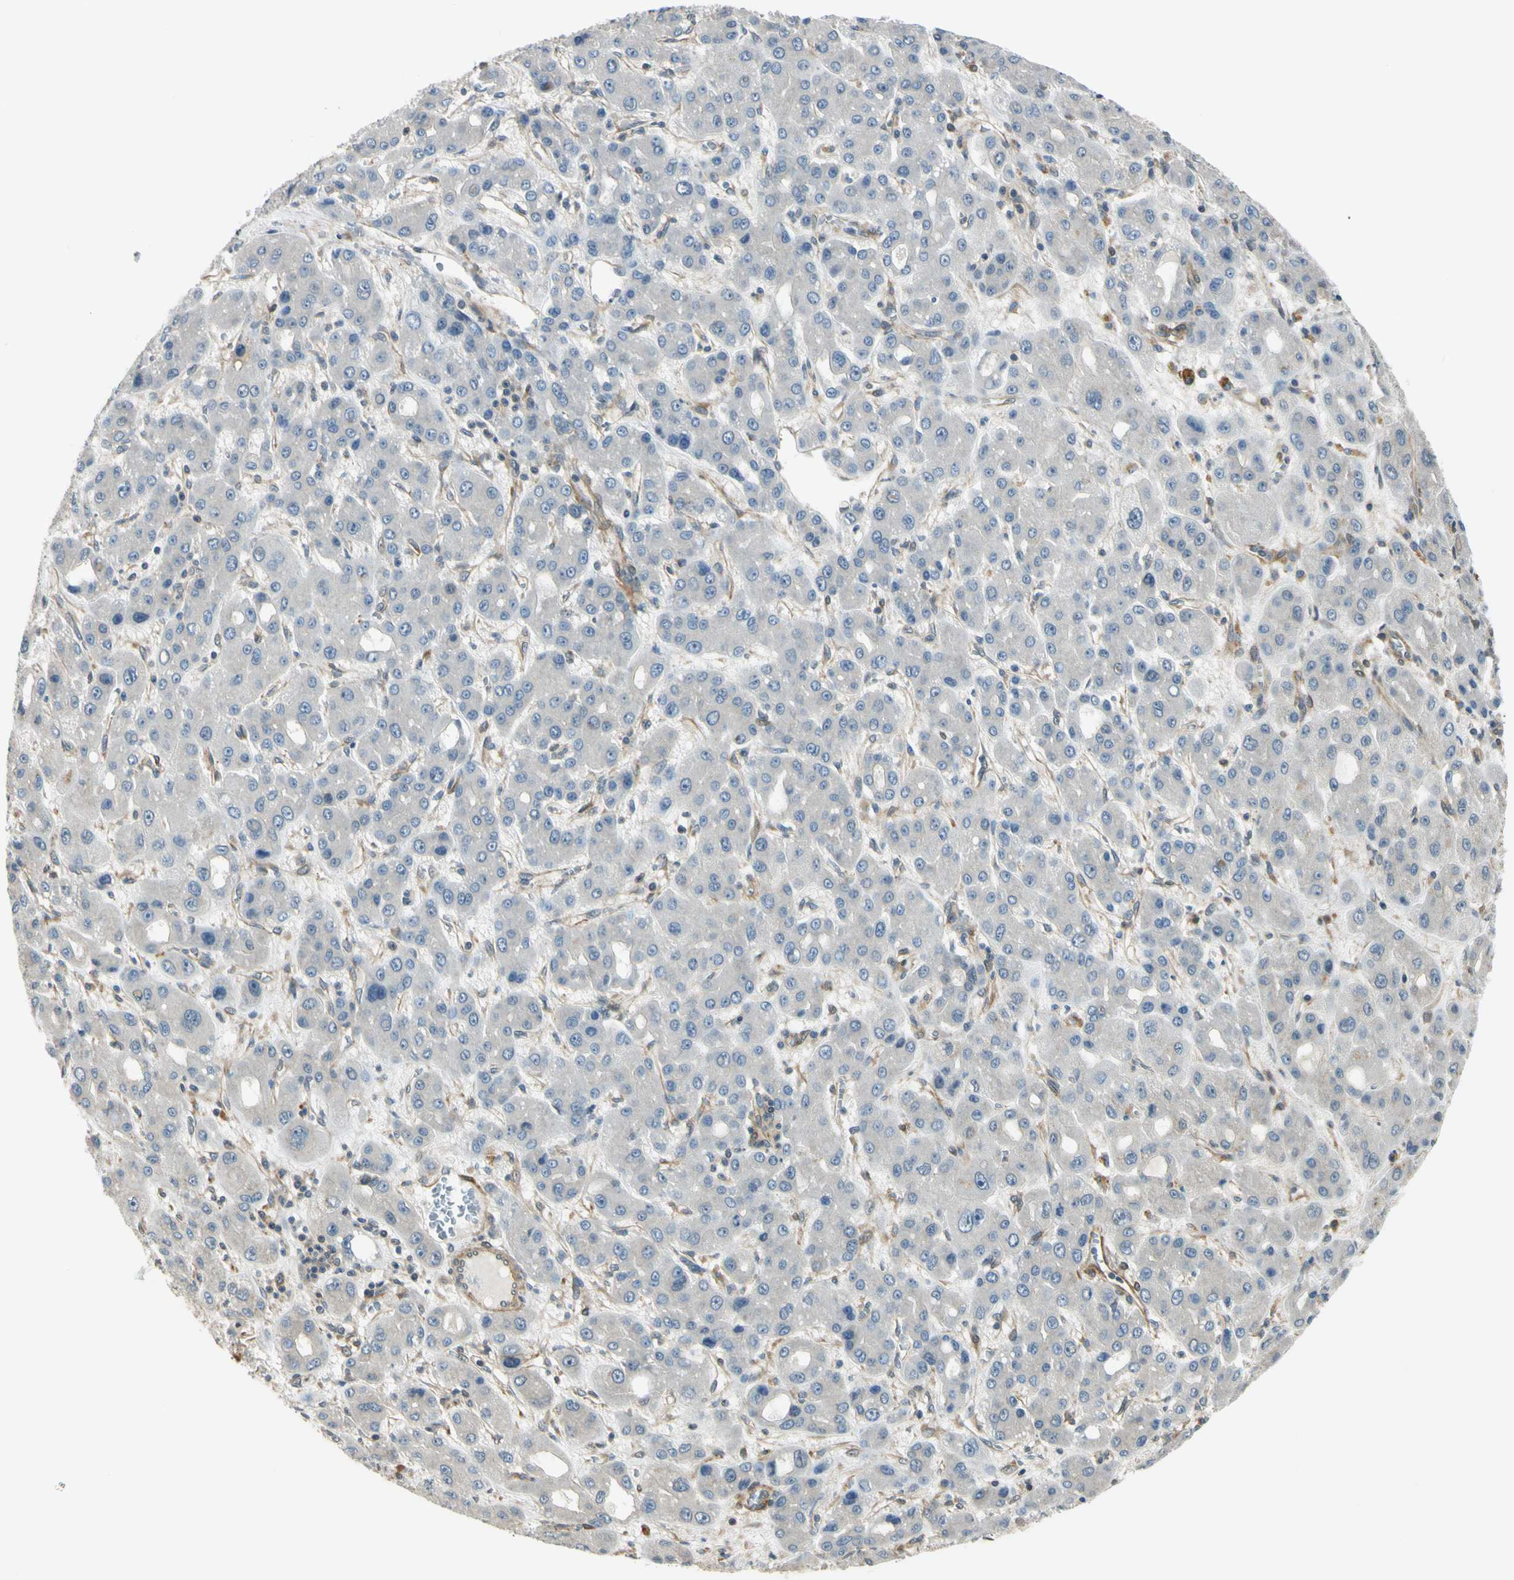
{"staining": {"intensity": "negative", "quantity": "none", "location": "none"}, "tissue": "liver cancer", "cell_type": "Tumor cells", "image_type": "cancer", "snomed": [{"axis": "morphology", "description": "Carcinoma, Hepatocellular, NOS"}, {"axis": "topography", "description": "Liver"}], "caption": "This is an immunohistochemistry (IHC) micrograph of human liver cancer (hepatocellular carcinoma). There is no positivity in tumor cells.", "gene": "RASGRF1", "patient": {"sex": "male", "age": 55}}